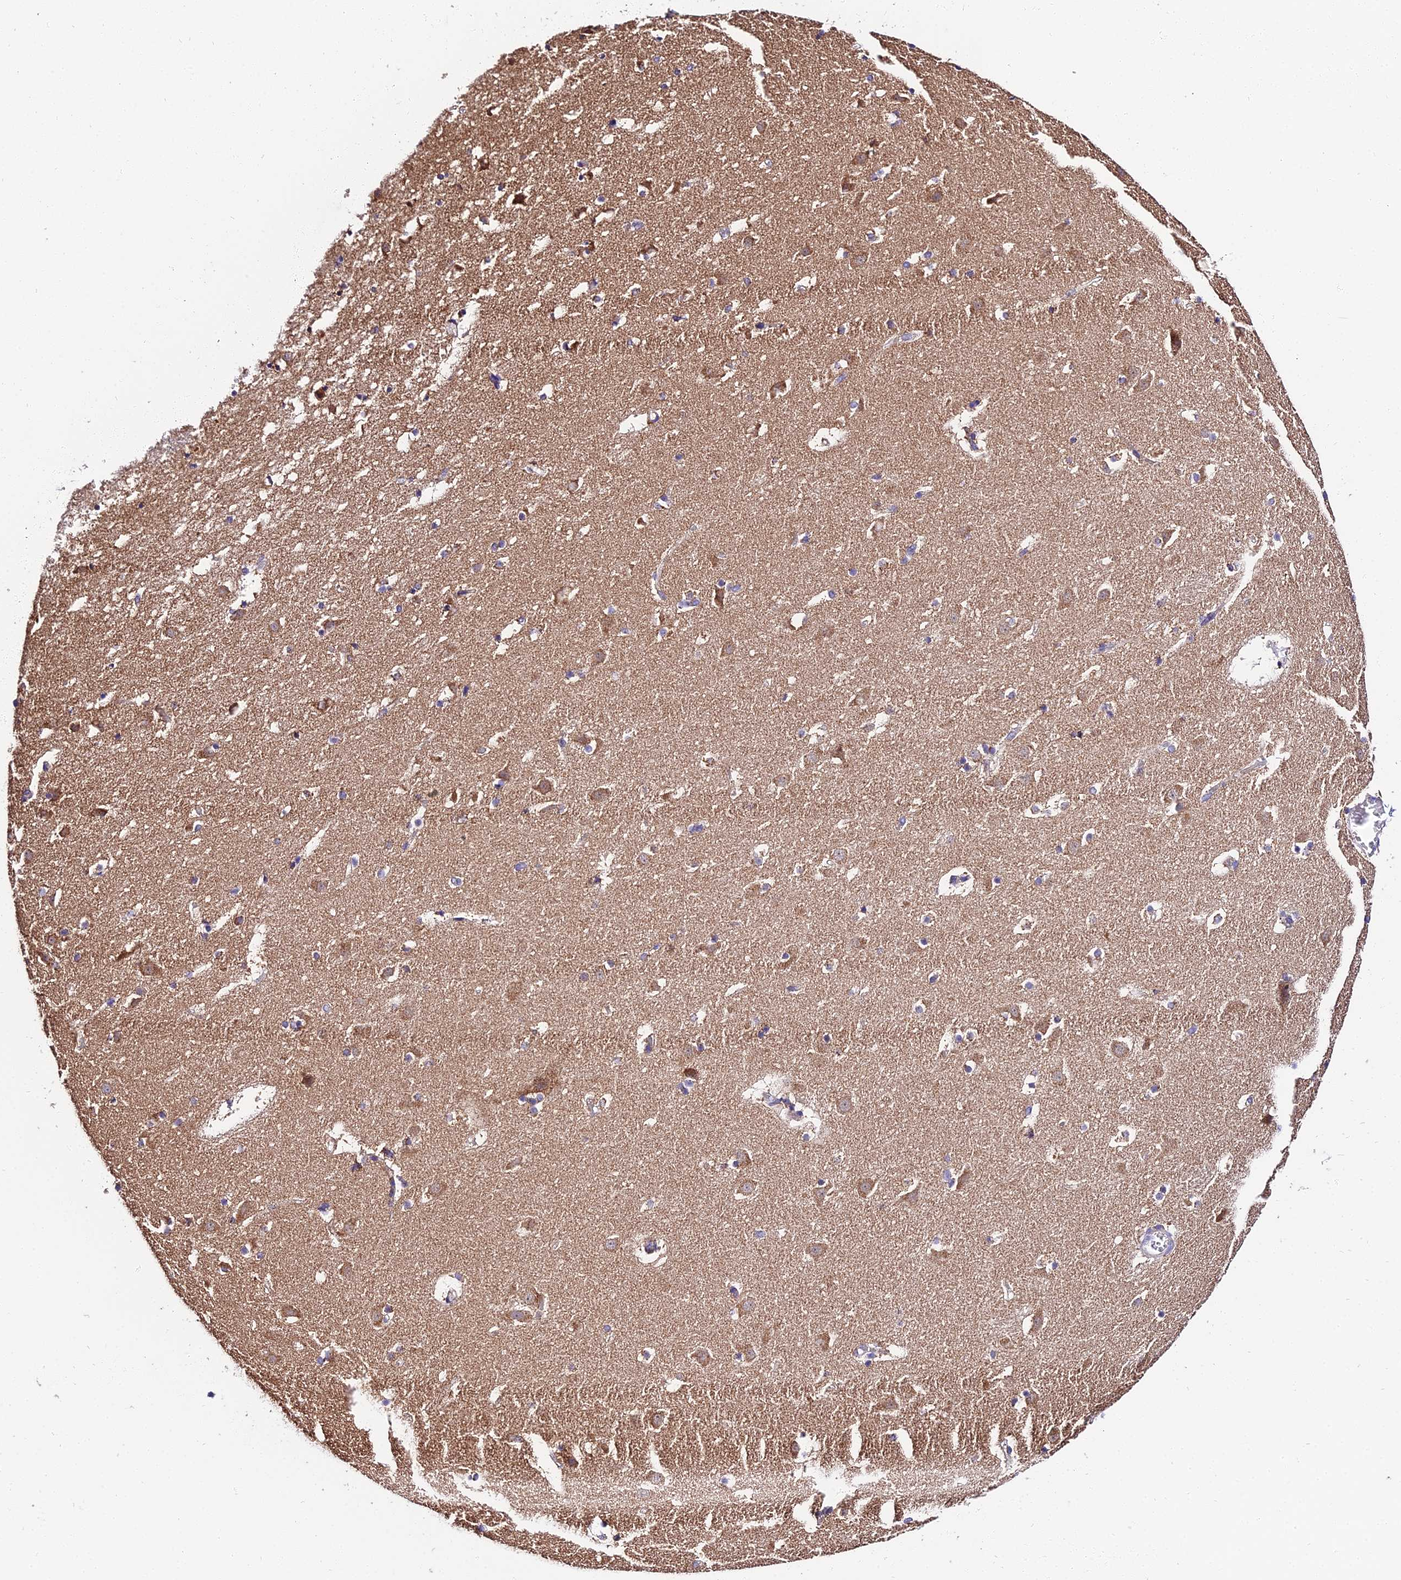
{"staining": {"intensity": "moderate", "quantity": "25%-75%", "location": "cytoplasmic/membranous"}, "tissue": "caudate", "cell_type": "Glial cells", "image_type": "normal", "snomed": [{"axis": "morphology", "description": "Normal tissue, NOS"}, {"axis": "topography", "description": "Lateral ventricle wall"}], "caption": "Glial cells show moderate cytoplasmic/membranous expression in approximately 25%-75% of cells in unremarkable caudate.", "gene": "OCIAD1", "patient": {"sex": "male", "age": 45}}